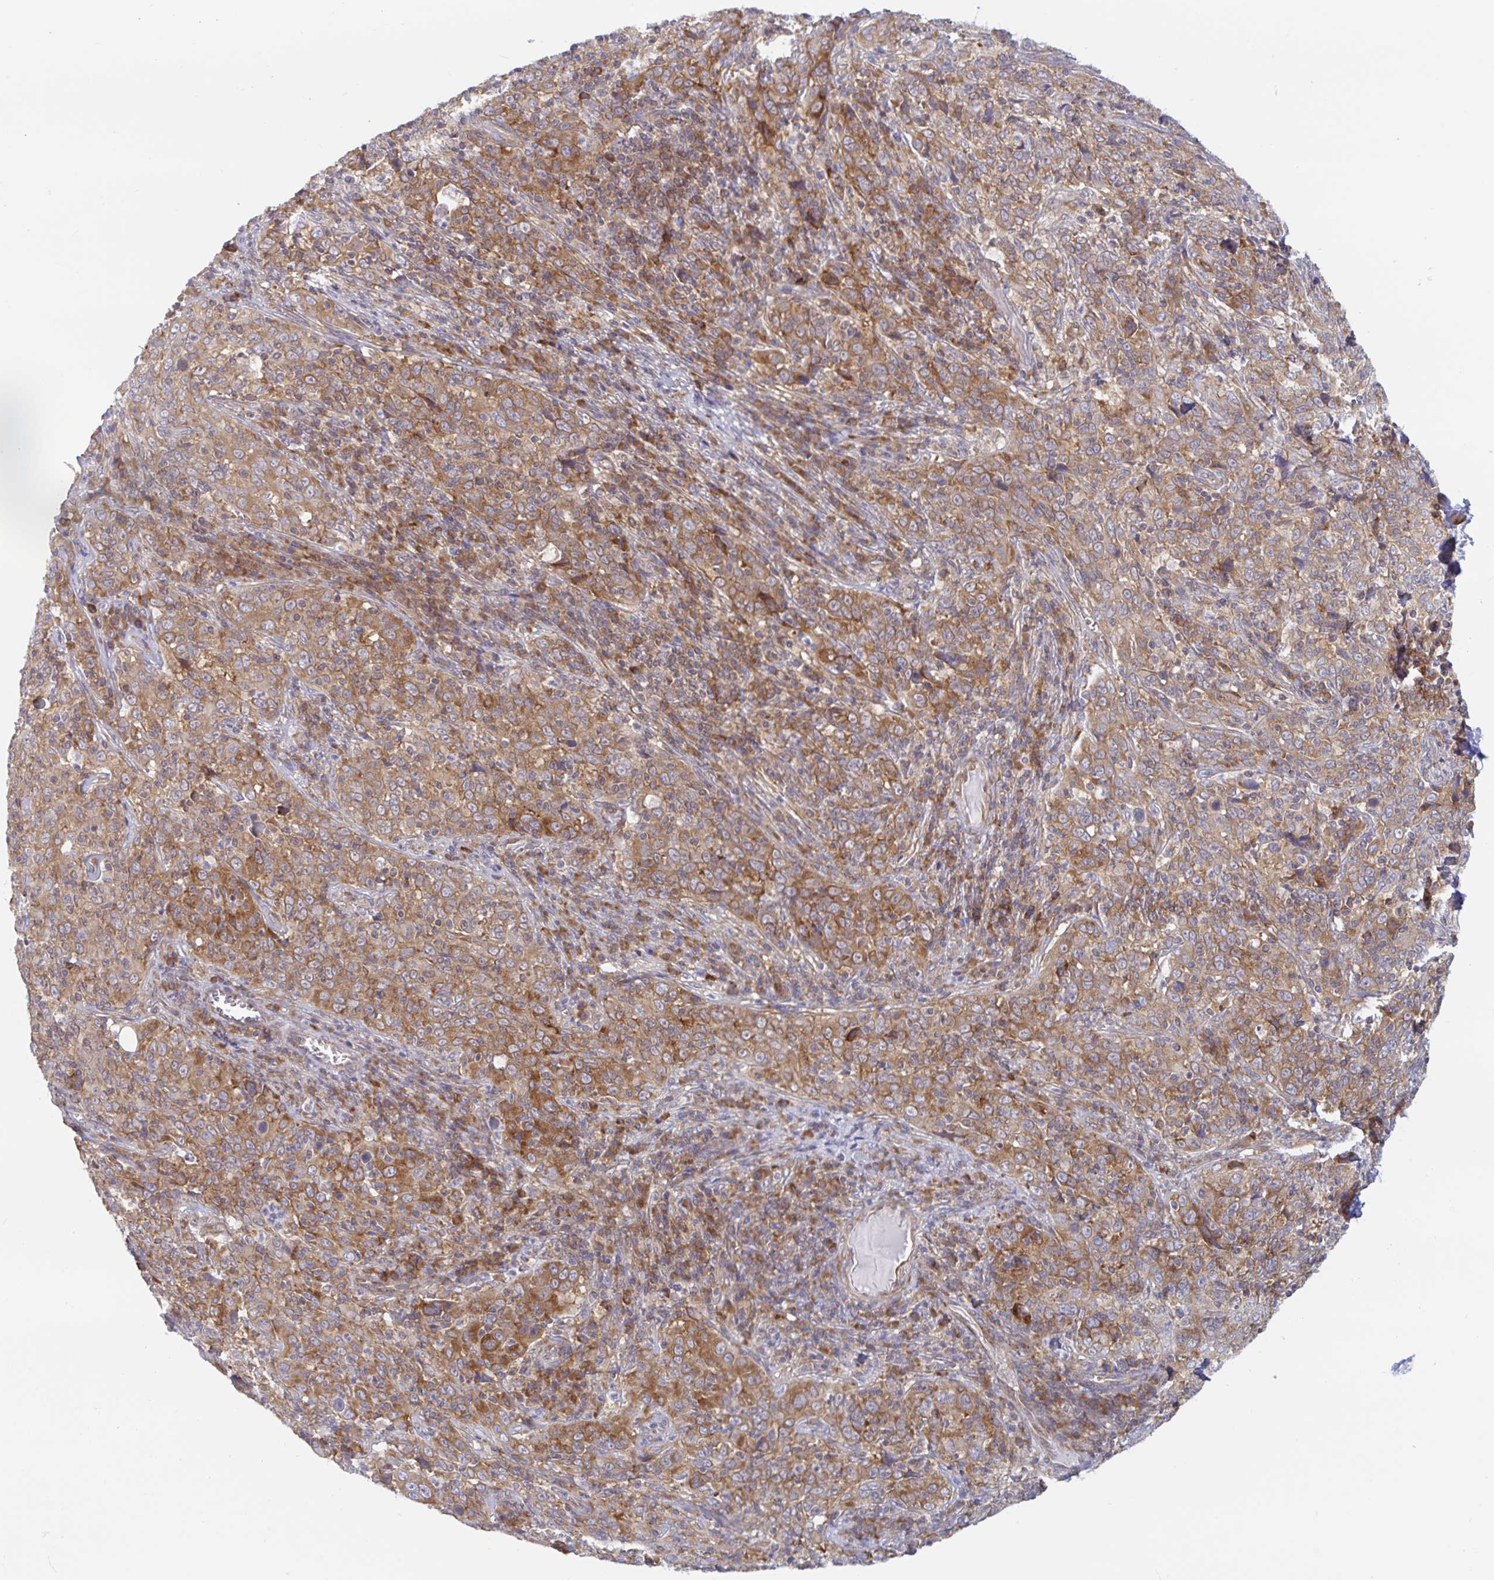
{"staining": {"intensity": "weak", "quantity": ">75%", "location": "cytoplasmic/membranous"}, "tissue": "cervical cancer", "cell_type": "Tumor cells", "image_type": "cancer", "snomed": [{"axis": "morphology", "description": "Squamous cell carcinoma, NOS"}, {"axis": "topography", "description": "Cervix"}], "caption": "An image of cervical squamous cell carcinoma stained for a protein exhibits weak cytoplasmic/membranous brown staining in tumor cells.", "gene": "LARP1", "patient": {"sex": "female", "age": 46}}